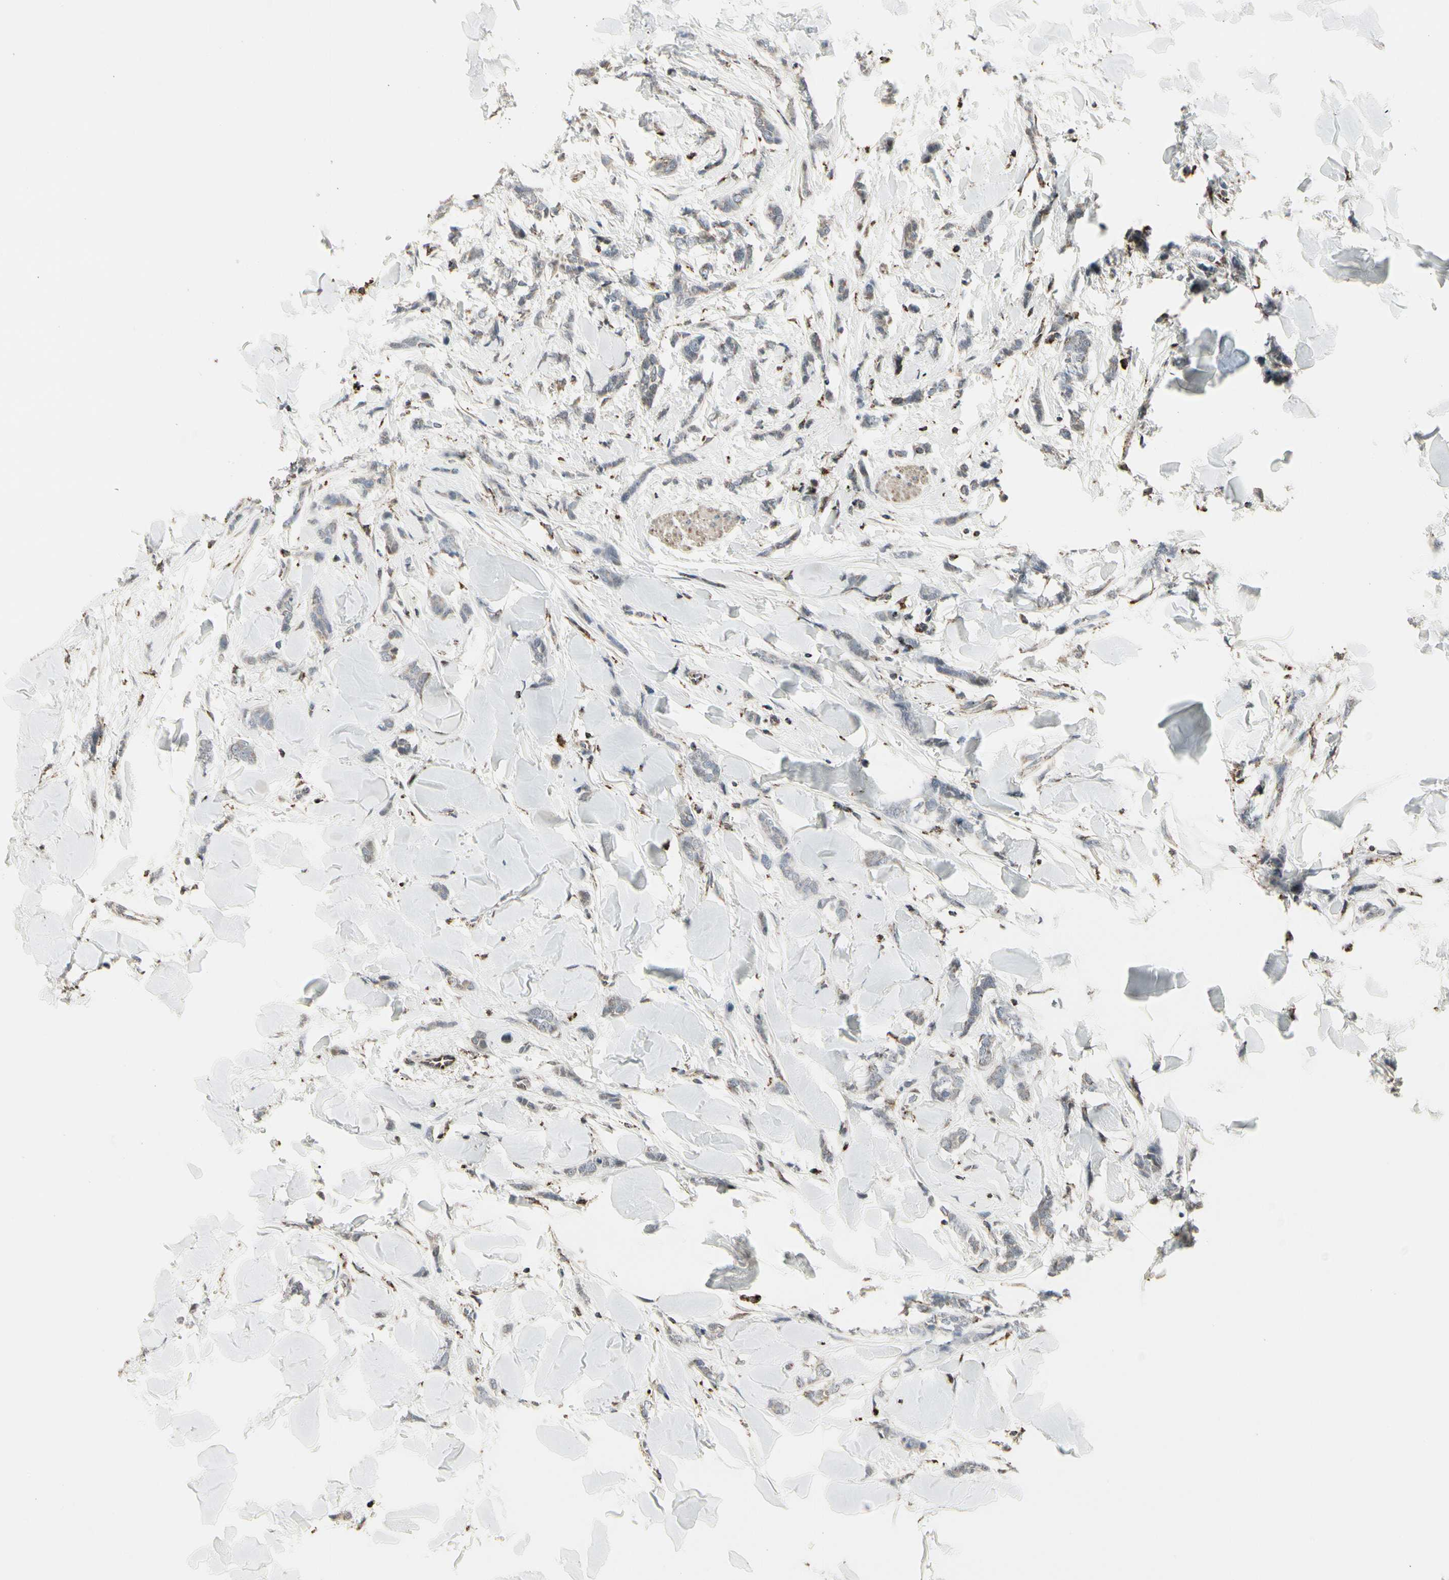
{"staining": {"intensity": "weak", "quantity": ">75%", "location": "cytoplasmic/membranous"}, "tissue": "breast cancer", "cell_type": "Tumor cells", "image_type": "cancer", "snomed": [{"axis": "morphology", "description": "Lobular carcinoma"}, {"axis": "topography", "description": "Skin"}, {"axis": "topography", "description": "Breast"}], "caption": "This photomicrograph reveals lobular carcinoma (breast) stained with immunohistochemistry (IHC) to label a protein in brown. The cytoplasmic/membranous of tumor cells show weak positivity for the protein. Nuclei are counter-stained blue.", "gene": "TMEM176A", "patient": {"sex": "female", "age": 46}}